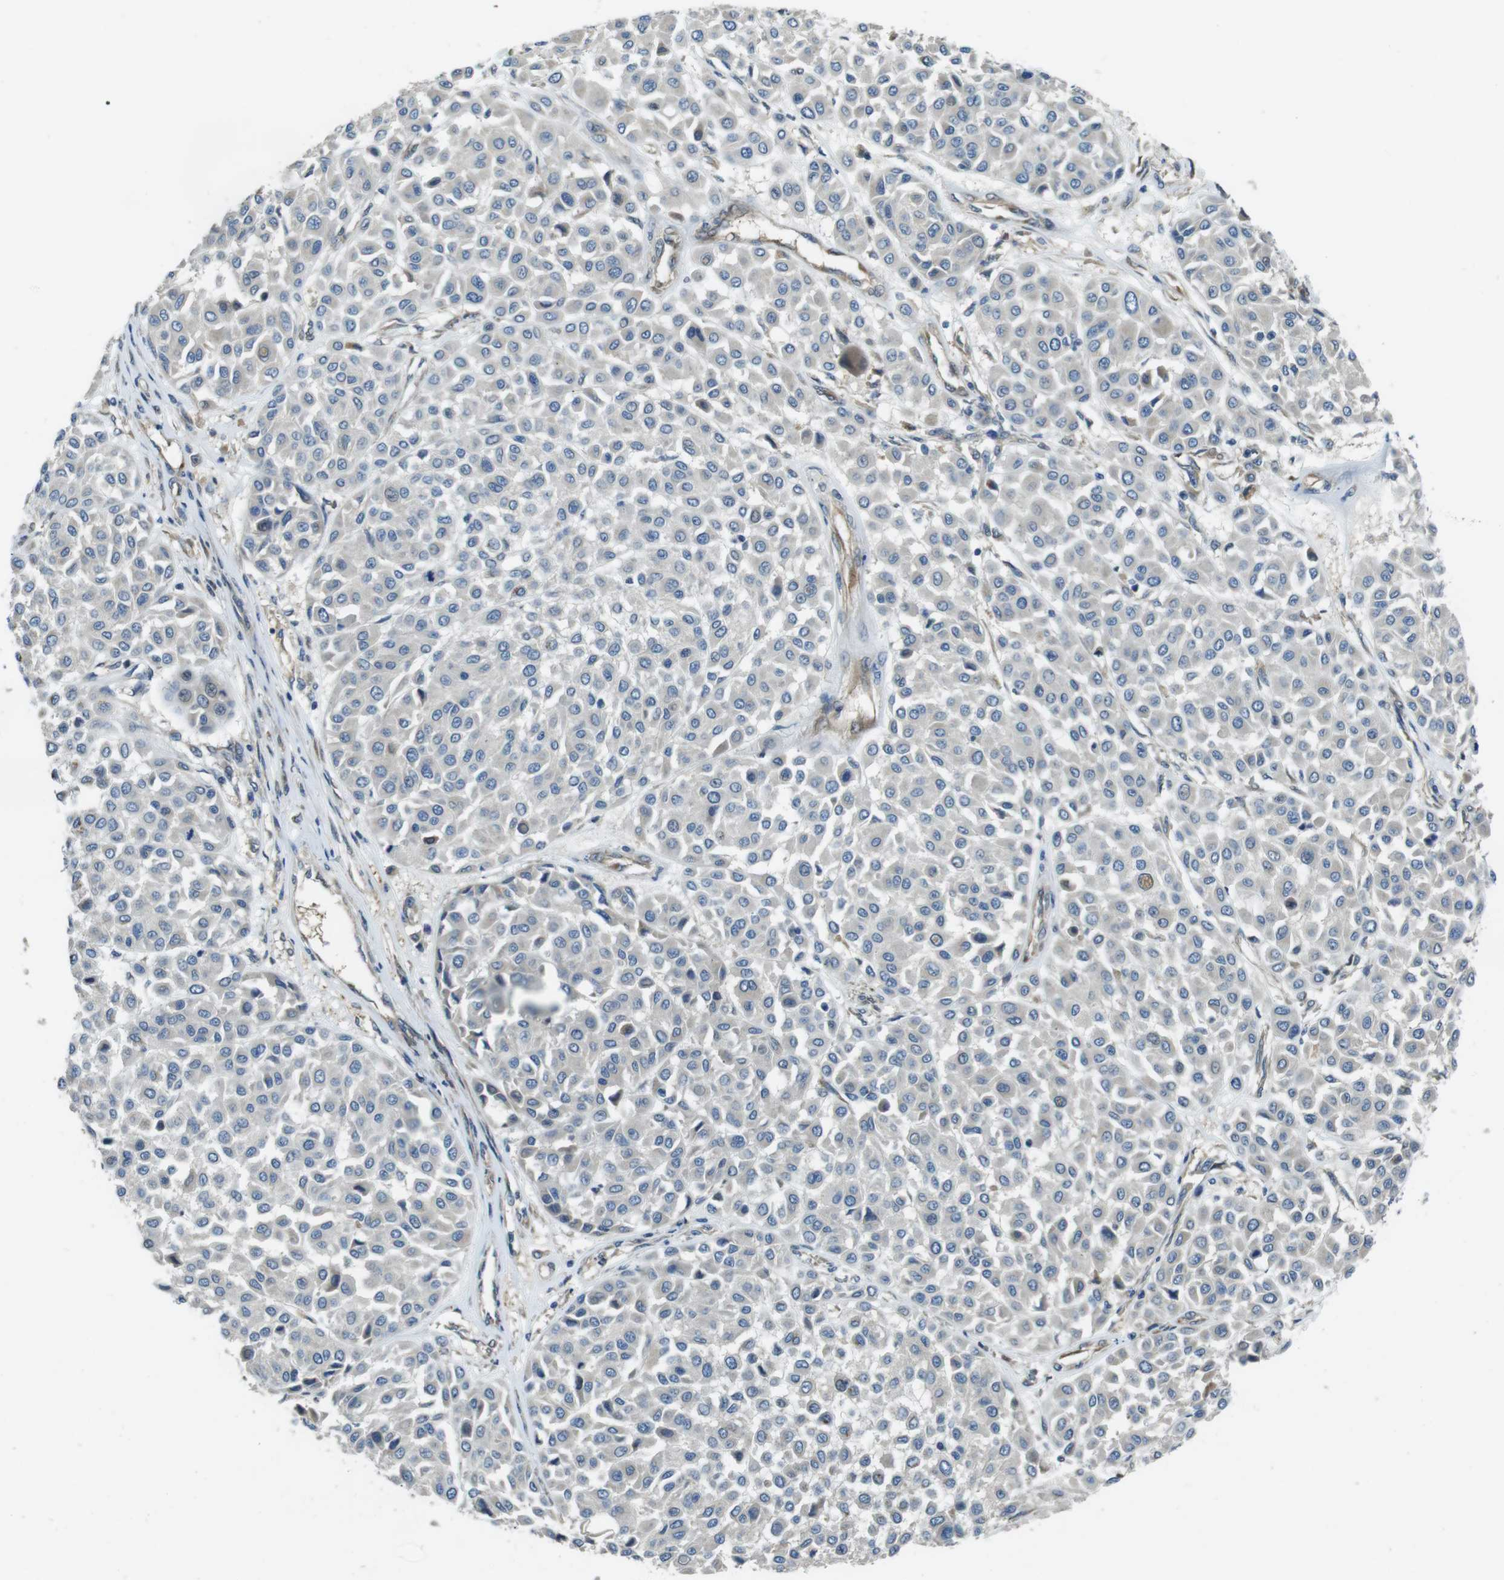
{"staining": {"intensity": "negative", "quantity": "none", "location": "none"}, "tissue": "melanoma", "cell_type": "Tumor cells", "image_type": "cancer", "snomed": [{"axis": "morphology", "description": "Malignant melanoma, Metastatic site"}, {"axis": "topography", "description": "Soft tissue"}], "caption": "High power microscopy histopathology image of an immunohistochemistry micrograph of malignant melanoma (metastatic site), revealing no significant positivity in tumor cells.", "gene": "RAB6A", "patient": {"sex": "male", "age": 41}}